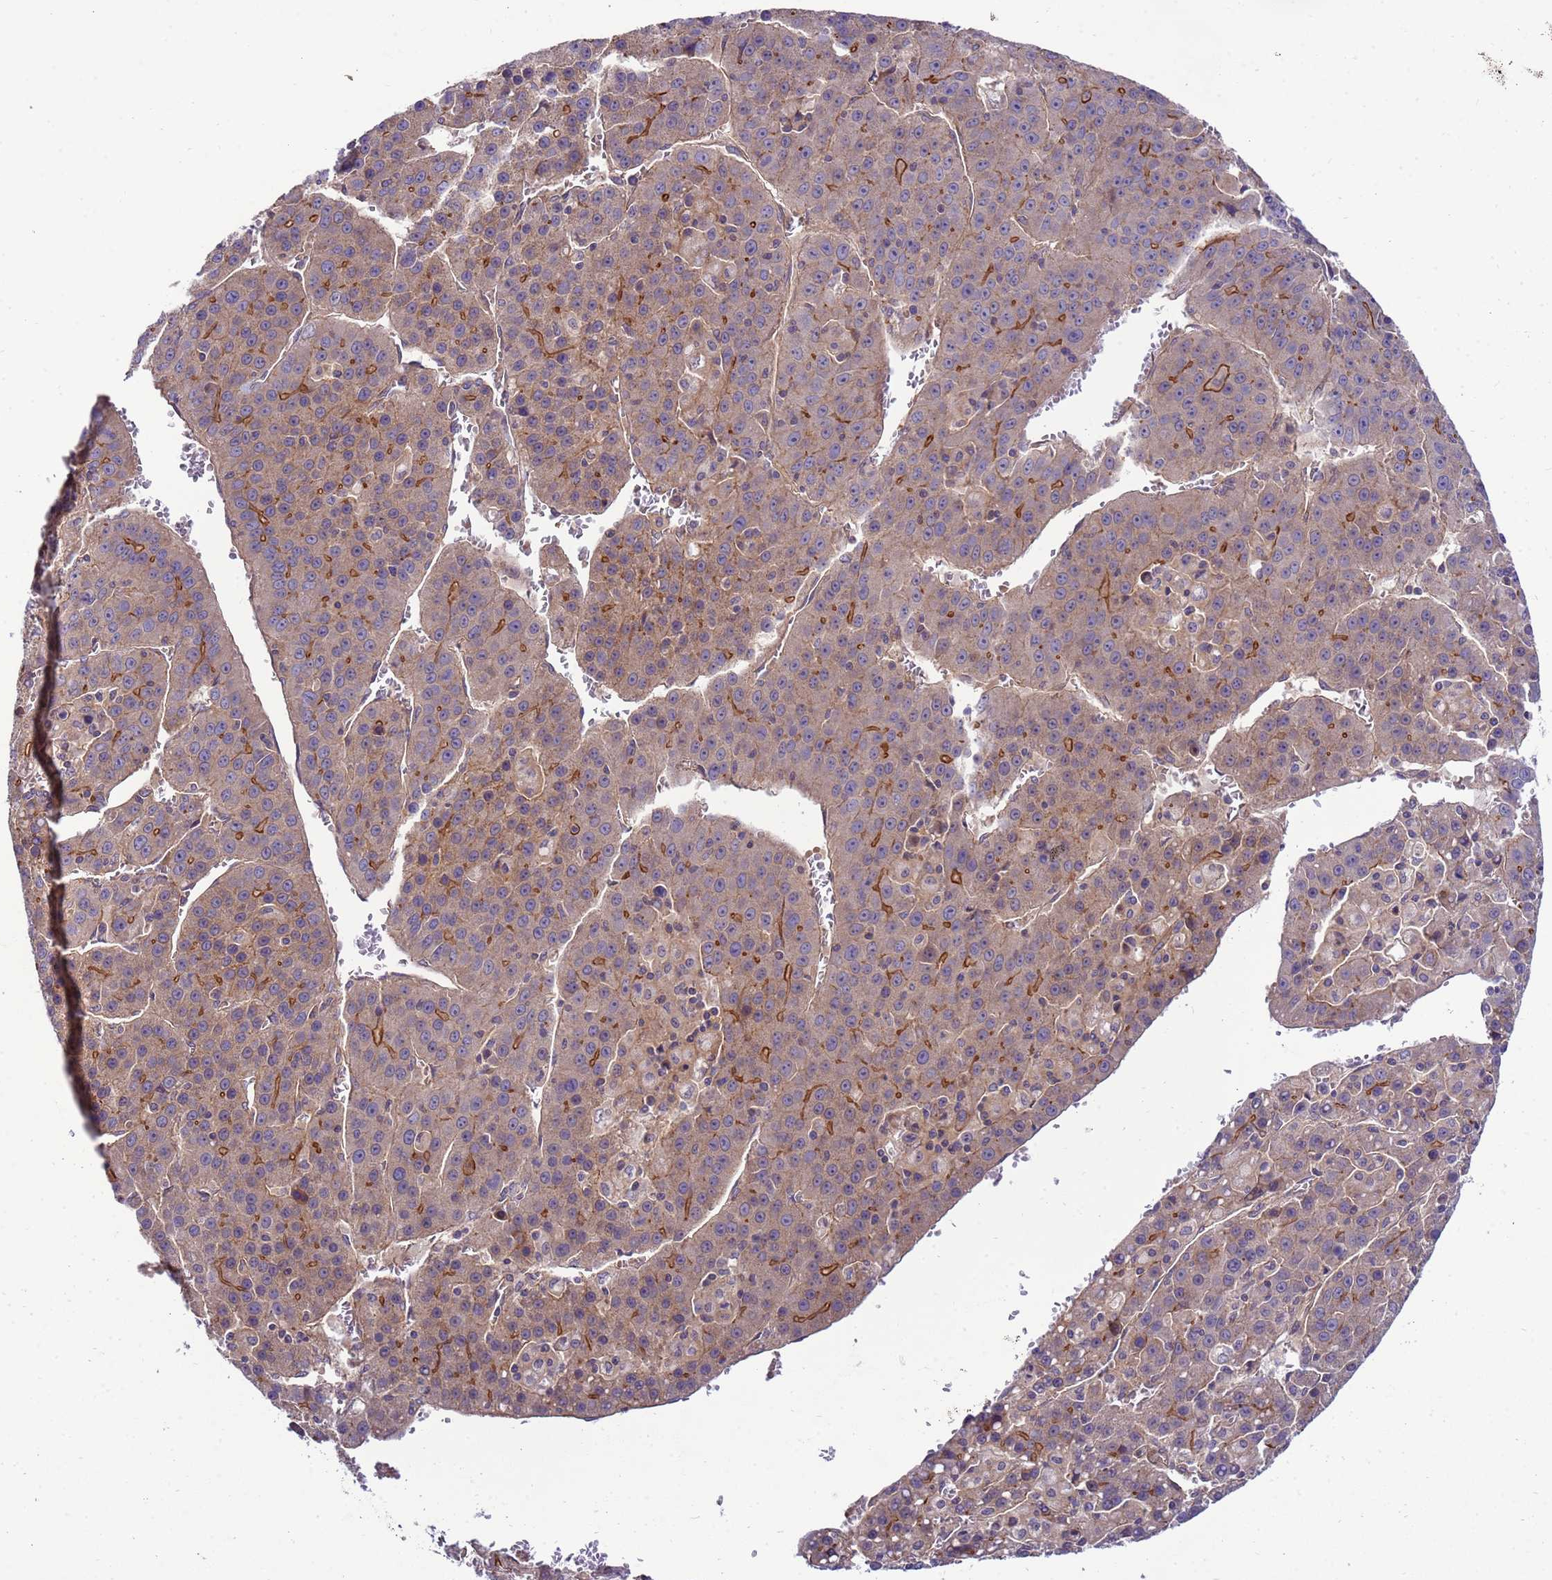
{"staining": {"intensity": "strong", "quantity": "<25%", "location": "cytoplasmic/membranous"}, "tissue": "liver cancer", "cell_type": "Tumor cells", "image_type": "cancer", "snomed": [{"axis": "morphology", "description": "Carcinoma, Hepatocellular, NOS"}, {"axis": "topography", "description": "Liver"}], "caption": "Human liver hepatocellular carcinoma stained with a protein marker shows strong staining in tumor cells.", "gene": "SMCO3", "patient": {"sex": "female", "age": 53}}